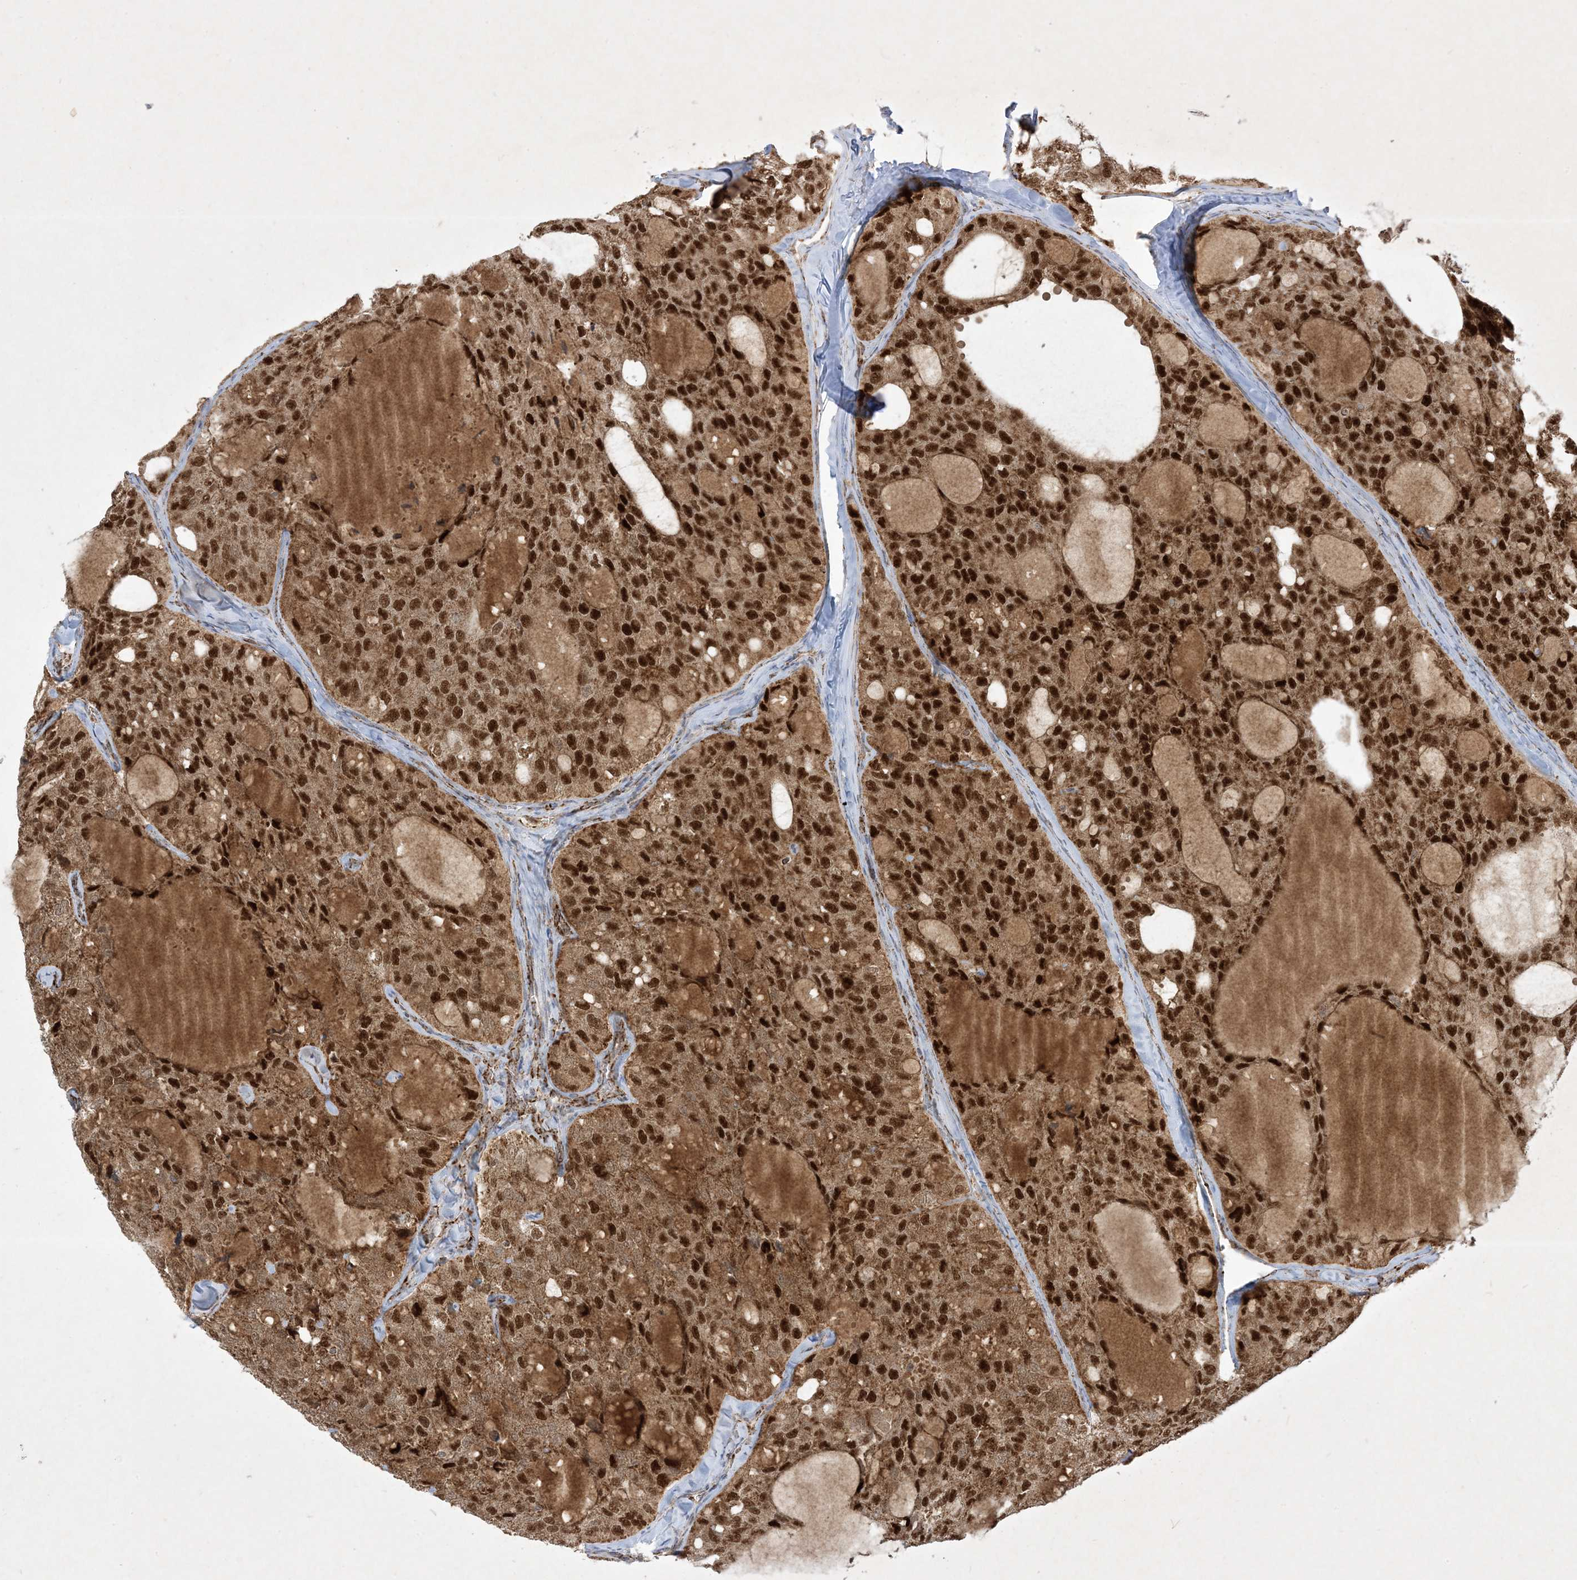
{"staining": {"intensity": "strong", "quantity": ">75%", "location": "cytoplasmic/membranous,nuclear"}, "tissue": "thyroid cancer", "cell_type": "Tumor cells", "image_type": "cancer", "snomed": [{"axis": "morphology", "description": "Follicular adenoma carcinoma, NOS"}, {"axis": "topography", "description": "Thyroid gland"}], "caption": "DAB (3,3'-diaminobenzidine) immunohistochemical staining of human follicular adenoma carcinoma (thyroid) shows strong cytoplasmic/membranous and nuclear protein staining in about >75% of tumor cells.", "gene": "NDUFAF3", "patient": {"sex": "male", "age": 75}}